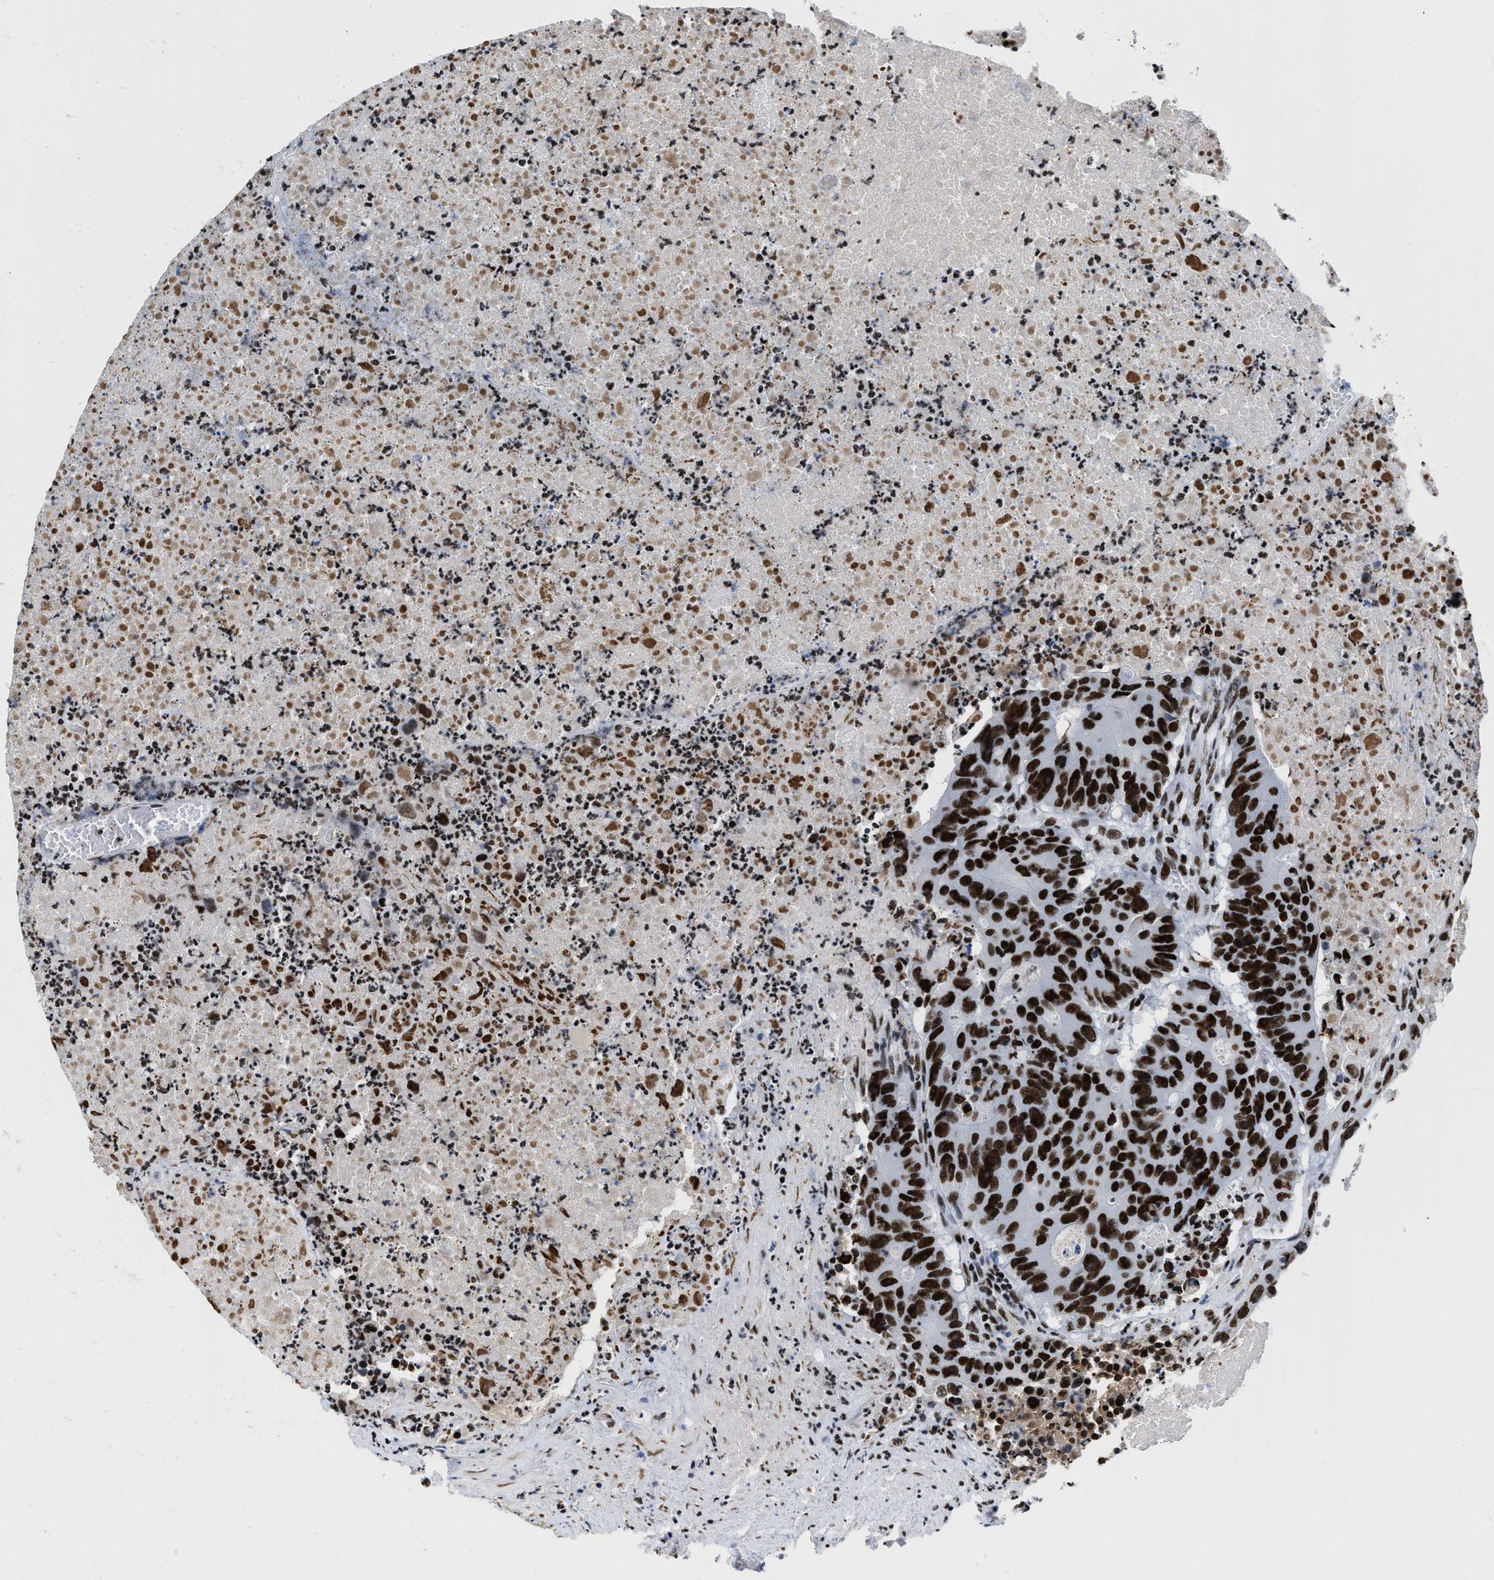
{"staining": {"intensity": "strong", "quantity": ">75%", "location": "nuclear"}, "tissue": "colorectal cancer", "cell_type": "Tumor cells", "image_type": "cancer", "snomed": [{"axis": "morphology", "description": "Adenocarcinoma, NOS"}, {"axis": "topography", "description": "Colon"}], "caption": "Protein staining shows strong nuclear expression in approximately >75% of tumor cells in colorectal cancer.", "gene": "SMARCC2", "patient": {"sex": "male", "age": 87}}